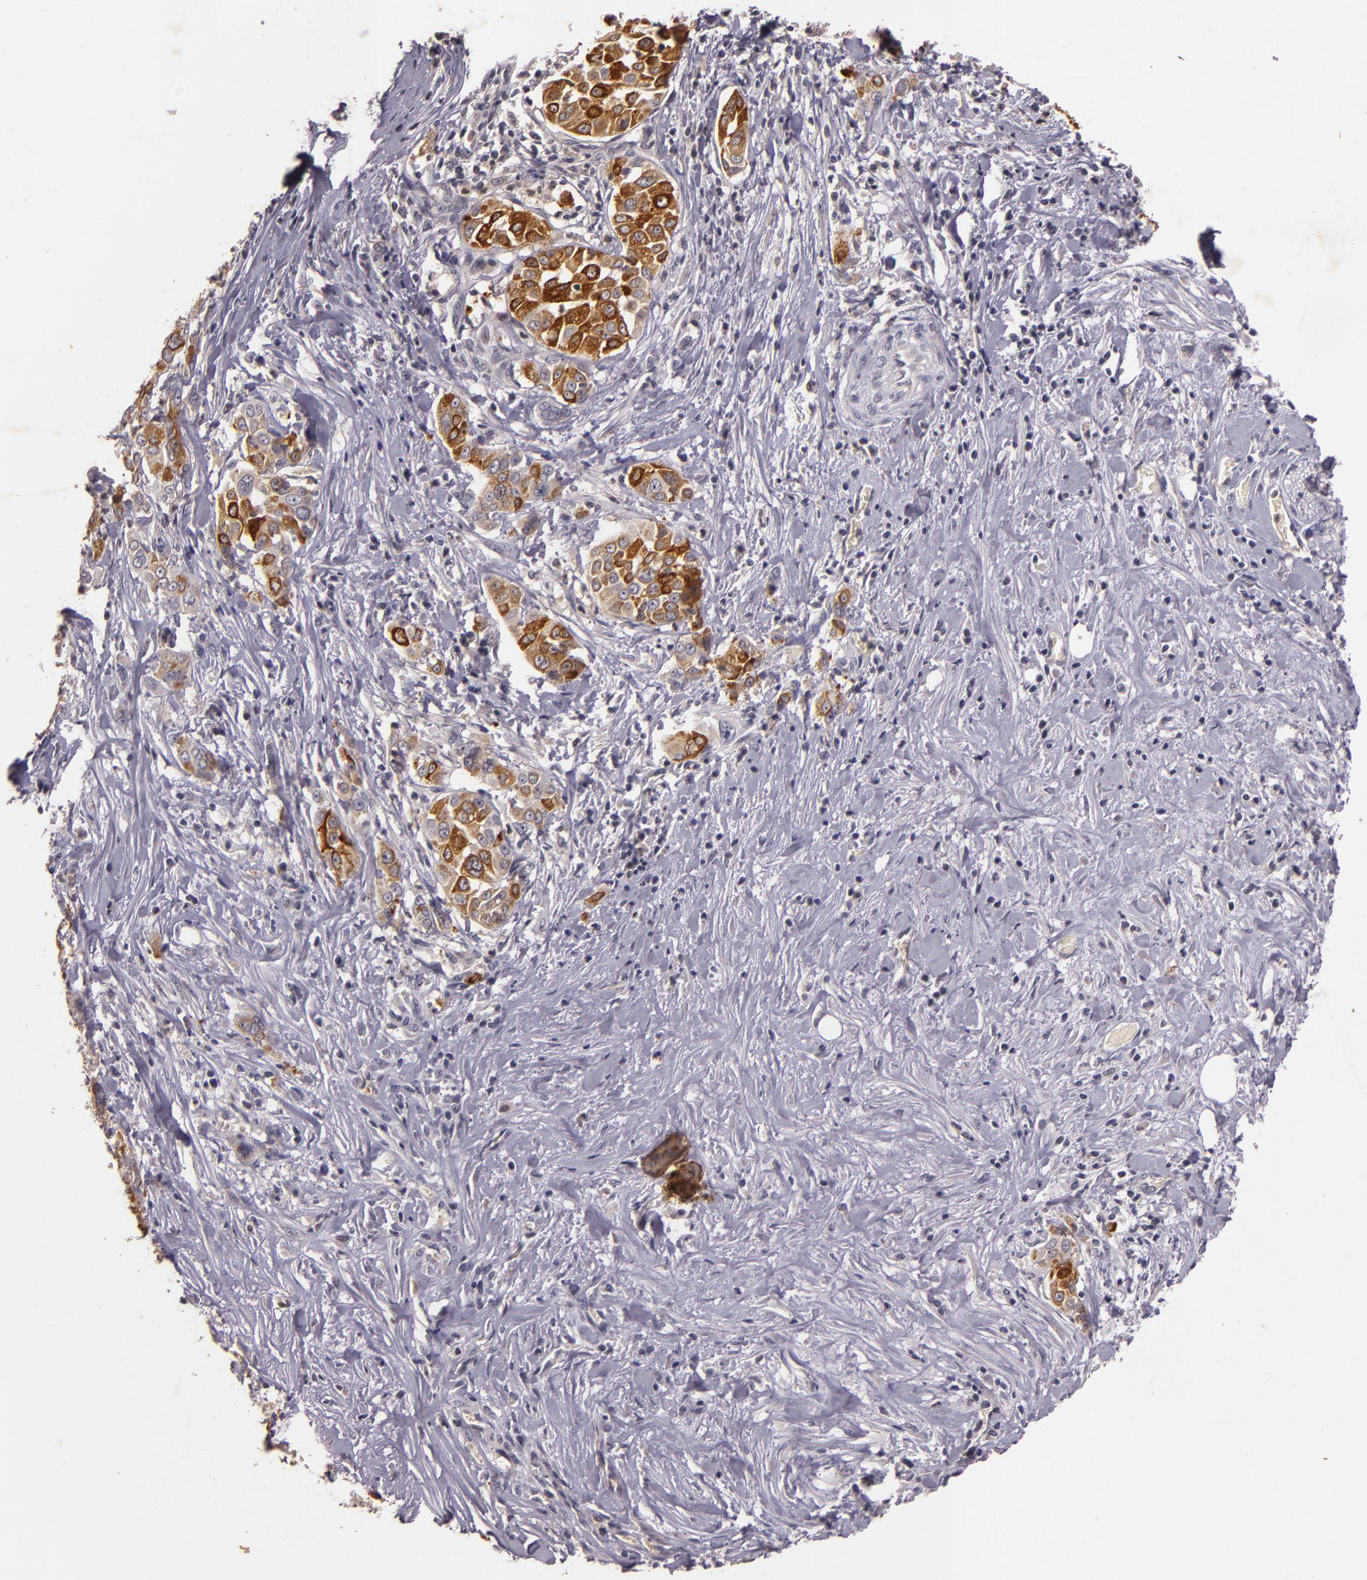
{"staining": {"intensity": "moderate", "quantity": "25%-75%", "location": "cytoplasmic/membranous"}, "tissue": "pancreatic cancer", "cell_type": "Tumor cells", "image_type": "cancer", "snomed": [{"axis": "morphology", "description": "Adenocarcinoma, NOS"}, {"axis": "topography", "description": "Pancreas"}], "caption": "Immunohistochemistry (IHC) (DAB (3,3'-diaminobenzidine)) staining of pancreatic cancer displays moderate cytoplasmic/membranous protein staining in about 25%-75% of tumor cells. (Brightfield microscopy of DAB IHC at high magnification).", "gene": "TFF1", "patient": {"sex": "female", "age": 52}}